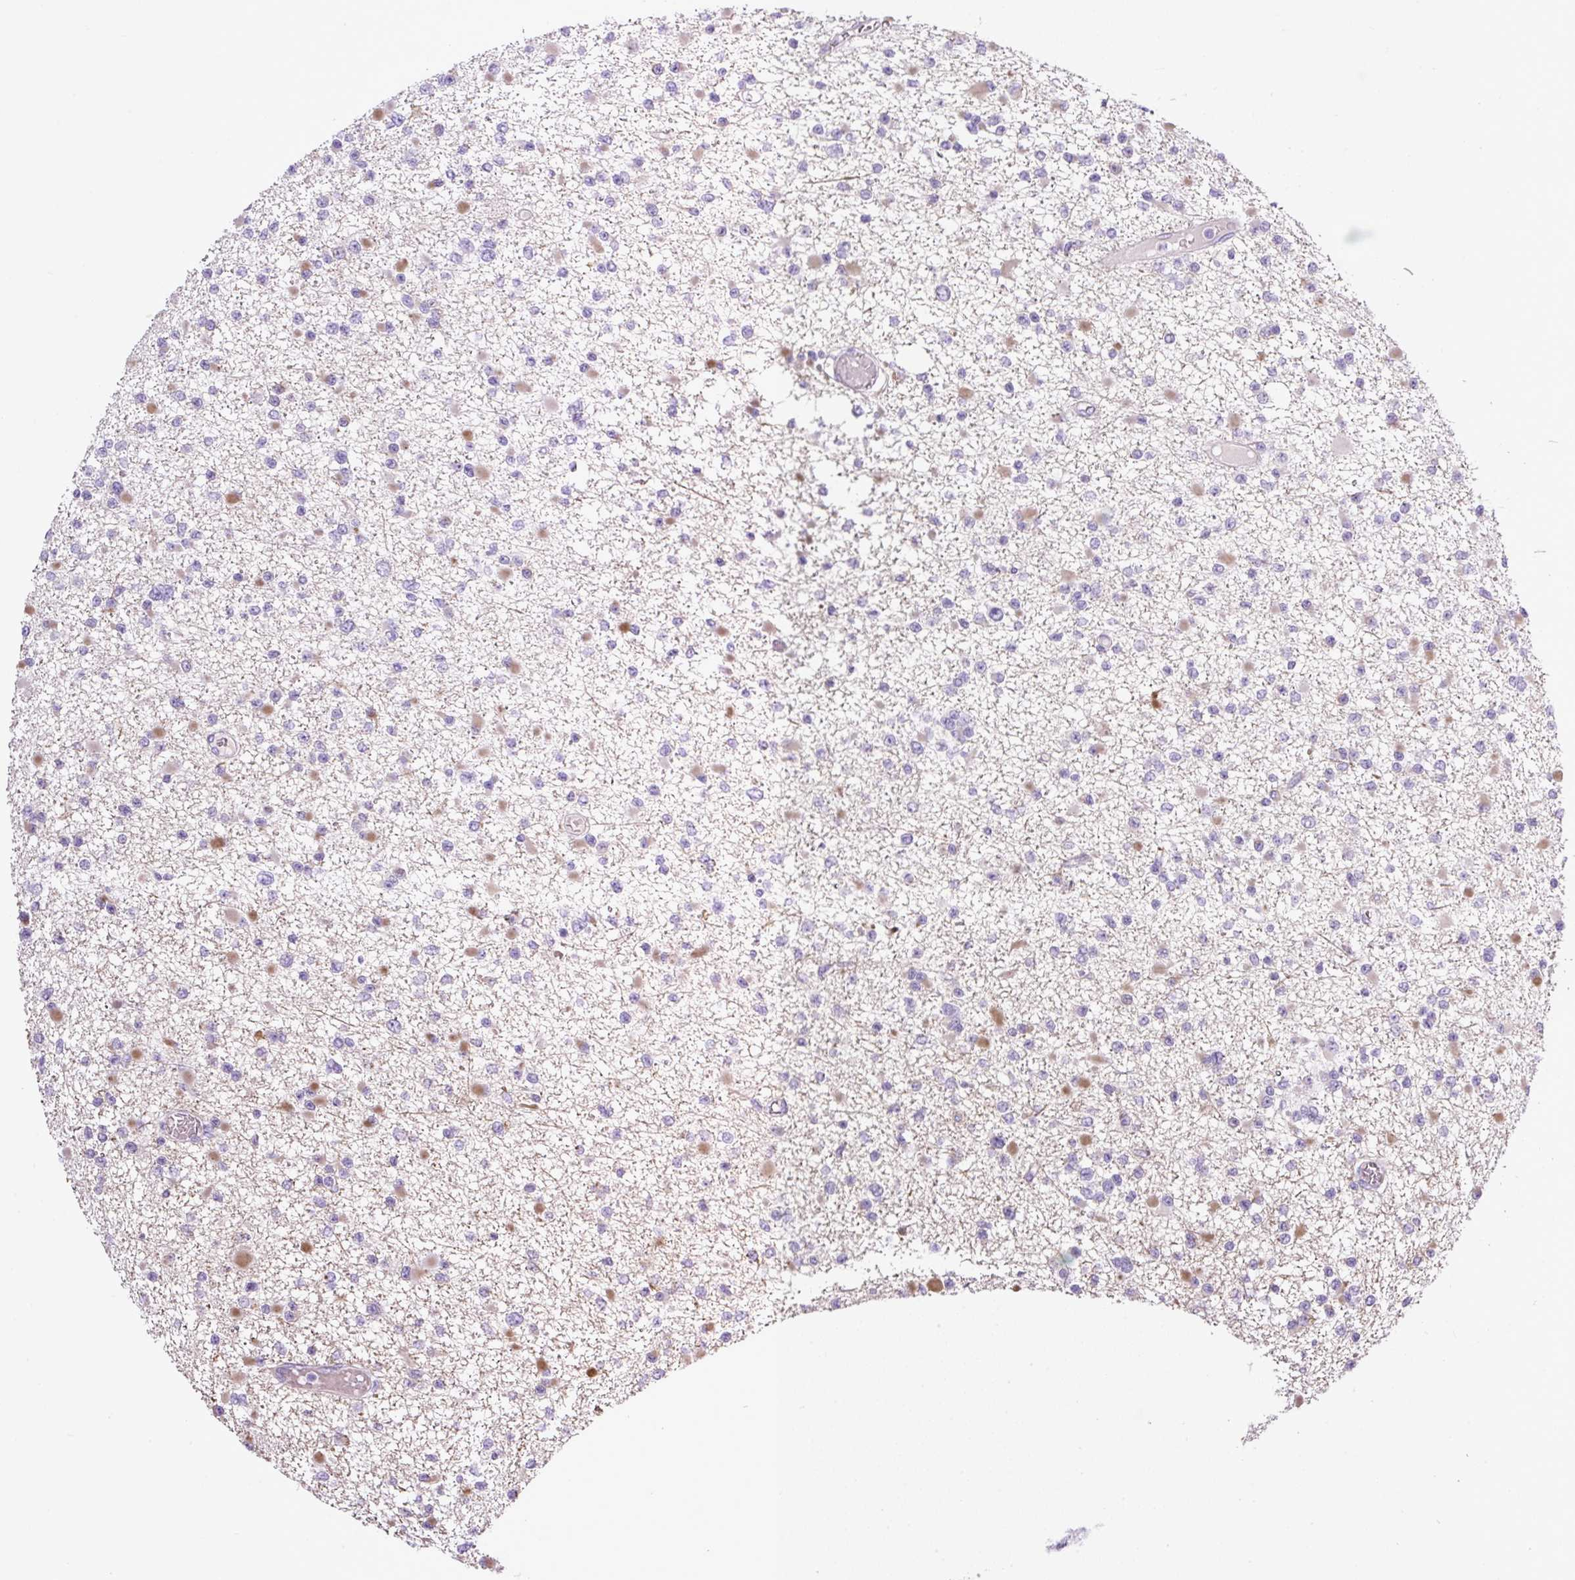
{"staining": {"intensity": "negative", "quantity": "none", "location": "none"}, "tissue": "glioma", "cell_type": "Tumor cells", "image_type": "cancer", "snomed": [{"axis": "morphology", "description": "Glioma, malignant, Low grade"}, {"axis": "topography", "description": "Brain"}], "caption": "Tumor cells show no significant protein positivity in glioma. (DAB IHC, high magnification).", "gene": "SP8", "patient": {"sex": "female", "age": 22}}